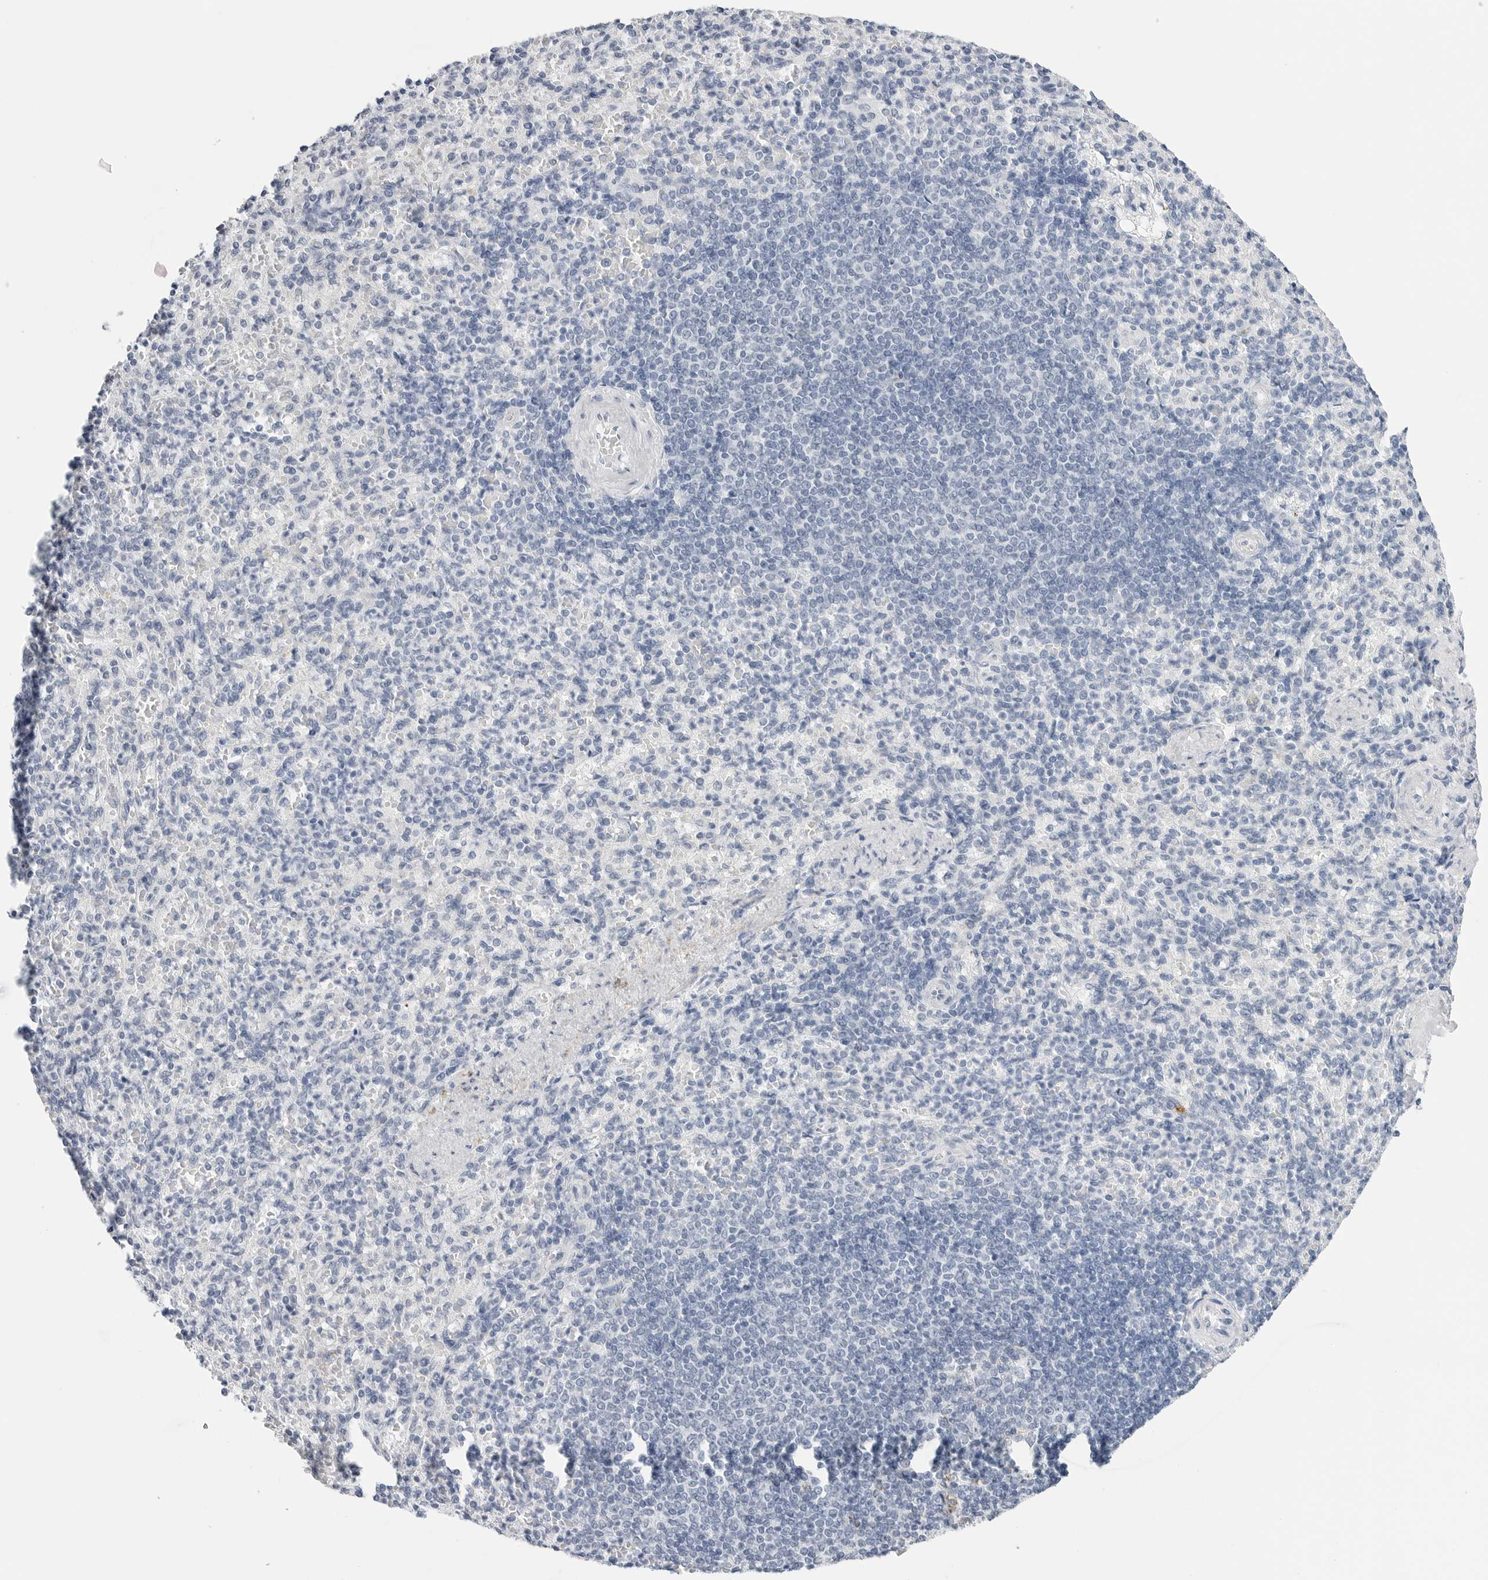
{"staining": {"intensity": "negative", "quantity": "none", "location": "none"}, "tissue": "spleen", "cell_type": "Cells in red pulp", "image_type": "normal", "snomed": [{"axis": "morphology", "description": "Normal tissue, NOS"}, {"axis": "topography", "description": "Spleen"}], "caption": "A micrograph of spleen stained for a protein exhibits no brown staining in cells in red pulp. (Stains: DAB (3,3'-diaminobenzidine) IHC with hematoxylin counter stain, Microscopy: brightfield microscopy at high magnification).", "gene": "HSPB7", "patient": {"sex": "female", "age": 74}}